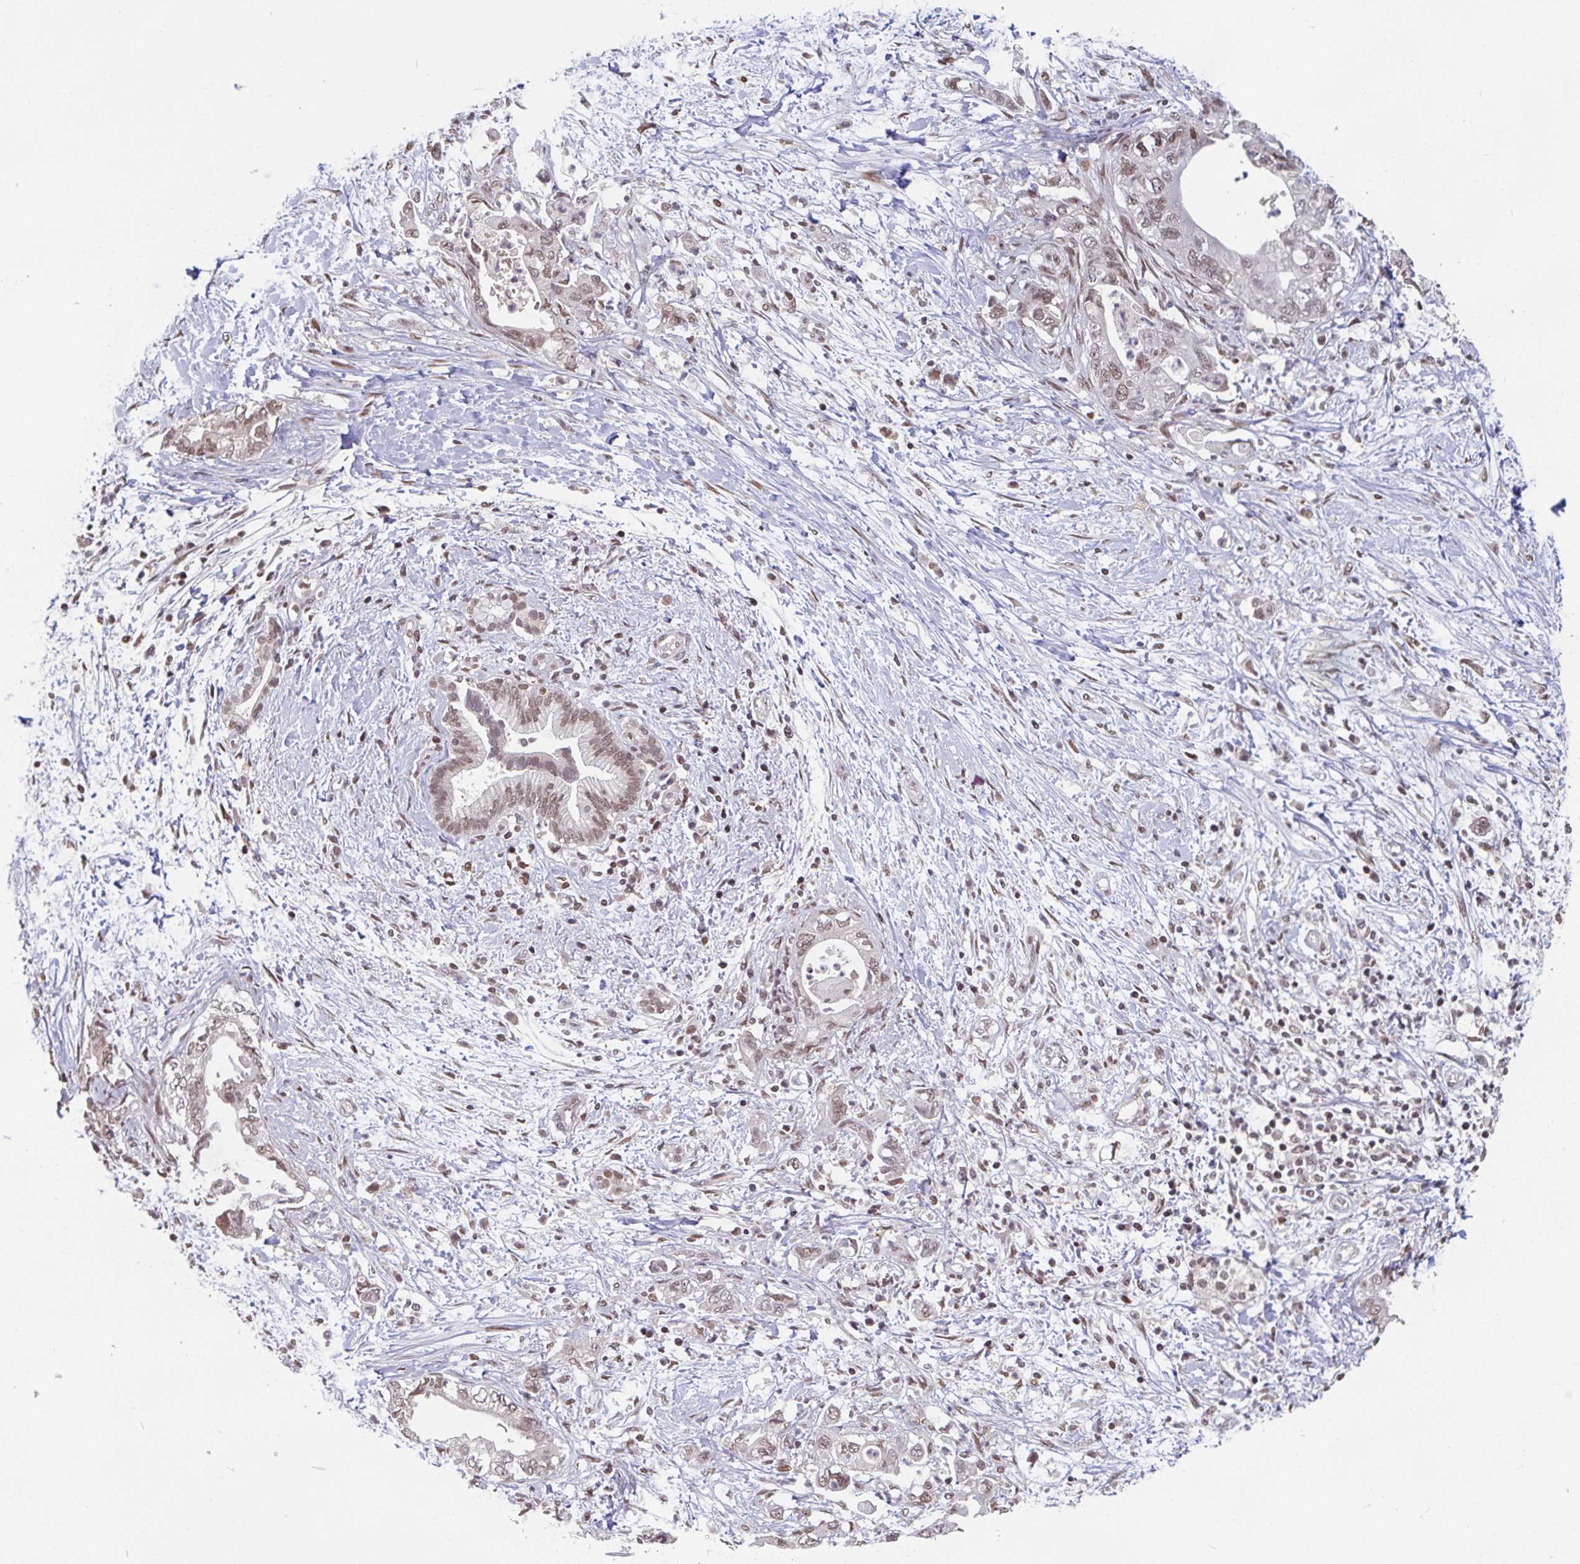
{"staining": {"intensity": "weak", "quantity": ">75%", "location": "nuclear"}, "tissue": "pancreatic cancer", "cell_type": "Tumor cells", "image_type": "cancer", "snomed": [{"axis": "morphology", "description": "Adenocarcinoma, NOS"}, {"axis": "topography", "description": "Pancreas"}], "caption": "Pancreatic cancer tissue reveals weak nuclear staining in approximately >75% of tumor cells, visualized by immunohistochemistry. Using DAB (3,3'-diaminobenzidine) (brown) and hematoxylin (blue) stains, captured at high magnification using brightfield microscopy.", "gene": "DR1", "patient": {"sex": "female", "age": 73}}